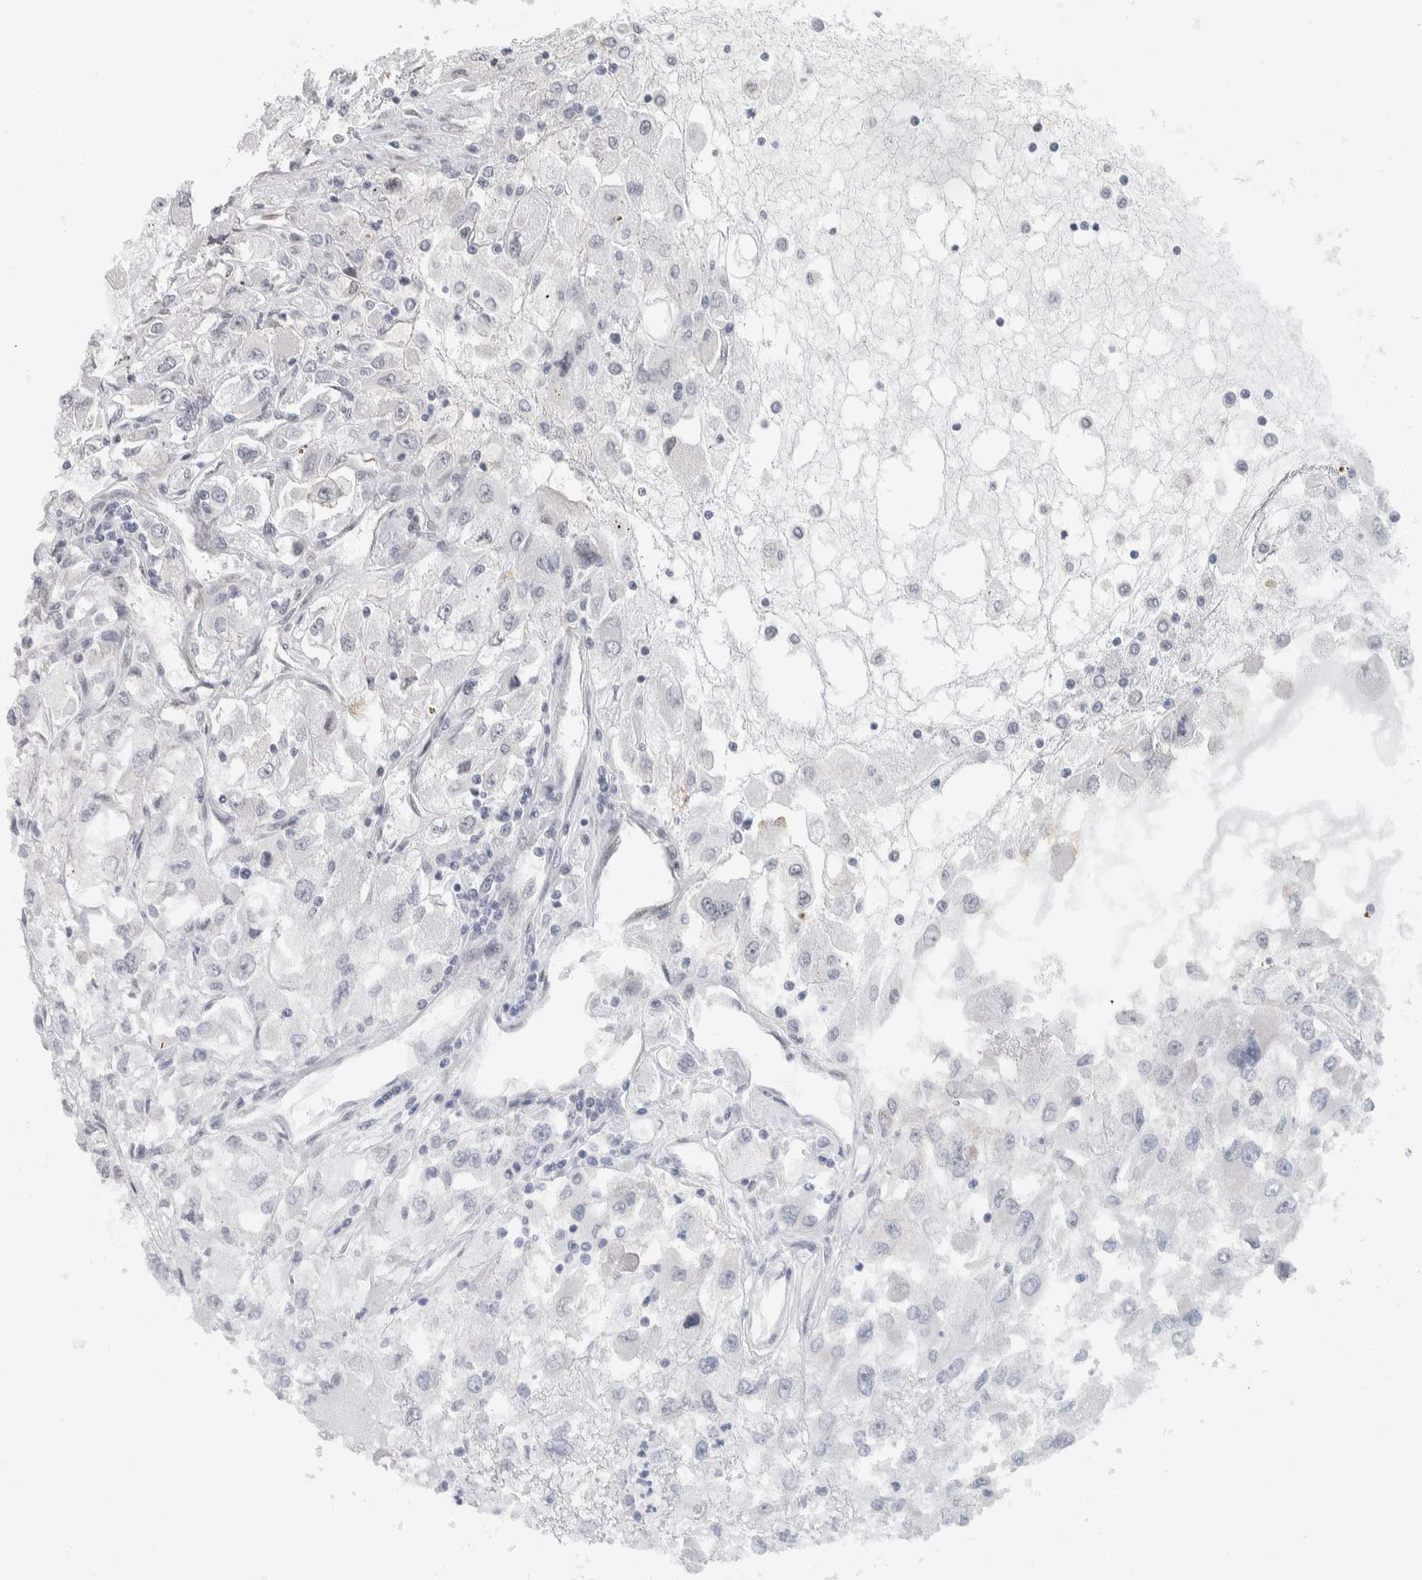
{"staining": {"intensity": "negative", "quantity": "none", "location": "none"}, "tissue": "renal cancer", "cell_type": "Tumor cells", "image_type": "cancer", "snomed": [{"axis": "morphology", "description": "Adenocarcinoma, NOS"}, {"axis": "topography", "description": "Kidney"}], "caption": "An immunohistochemistry (IHC) image of renal cancer is shown. There is no staining in tumor cells of renal cancer. (DAB (3,3'-diaminobenzidine) IHC, high magnification).", "gene": "NEFM", "patient": {"sex": "female", "age": 52}}